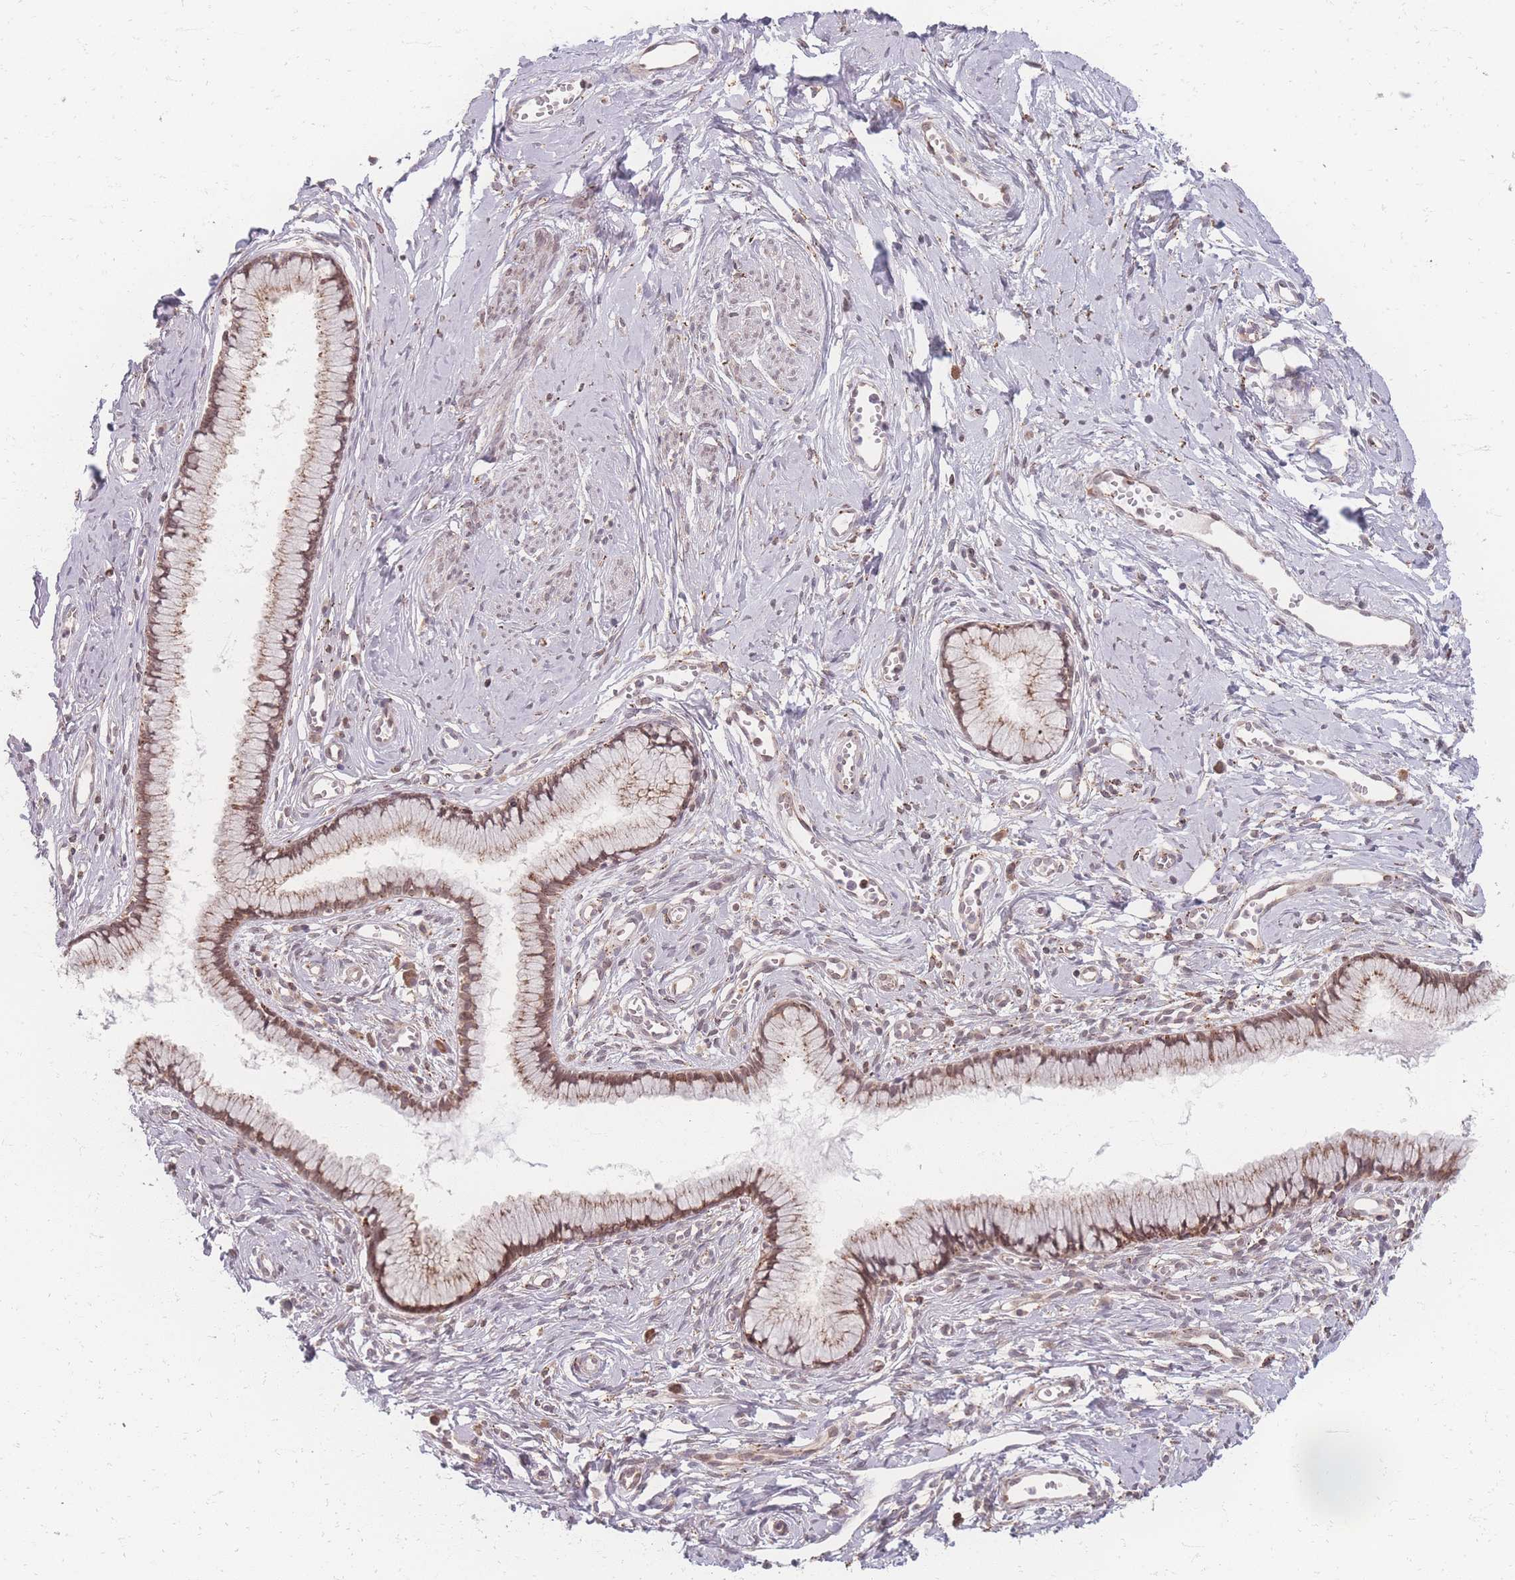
{"staining": {"intensity": "moderate", "quantity": ">75%", "location": "cytoplasmic/membranous,nuclear"}, "tissue": "cervix", "cell_type": "Glandular cells", "image_type": "normal", "snomed": [{"axis": "morphology", "description": "Normal tissue, NOS"}, {"axis": "topography", "description": "Cervix"}], "caption": "Protein expression analysis of unremarkable human cervix reveals moderate cytoplasmic/membranous,nuclear staining in approximately >75% of glandular cells. (DAB = brown stain, brightfield microscopy at high magnification).", "gene": "ZC3H13", "patient": {"sex": "female", "age": 40}}